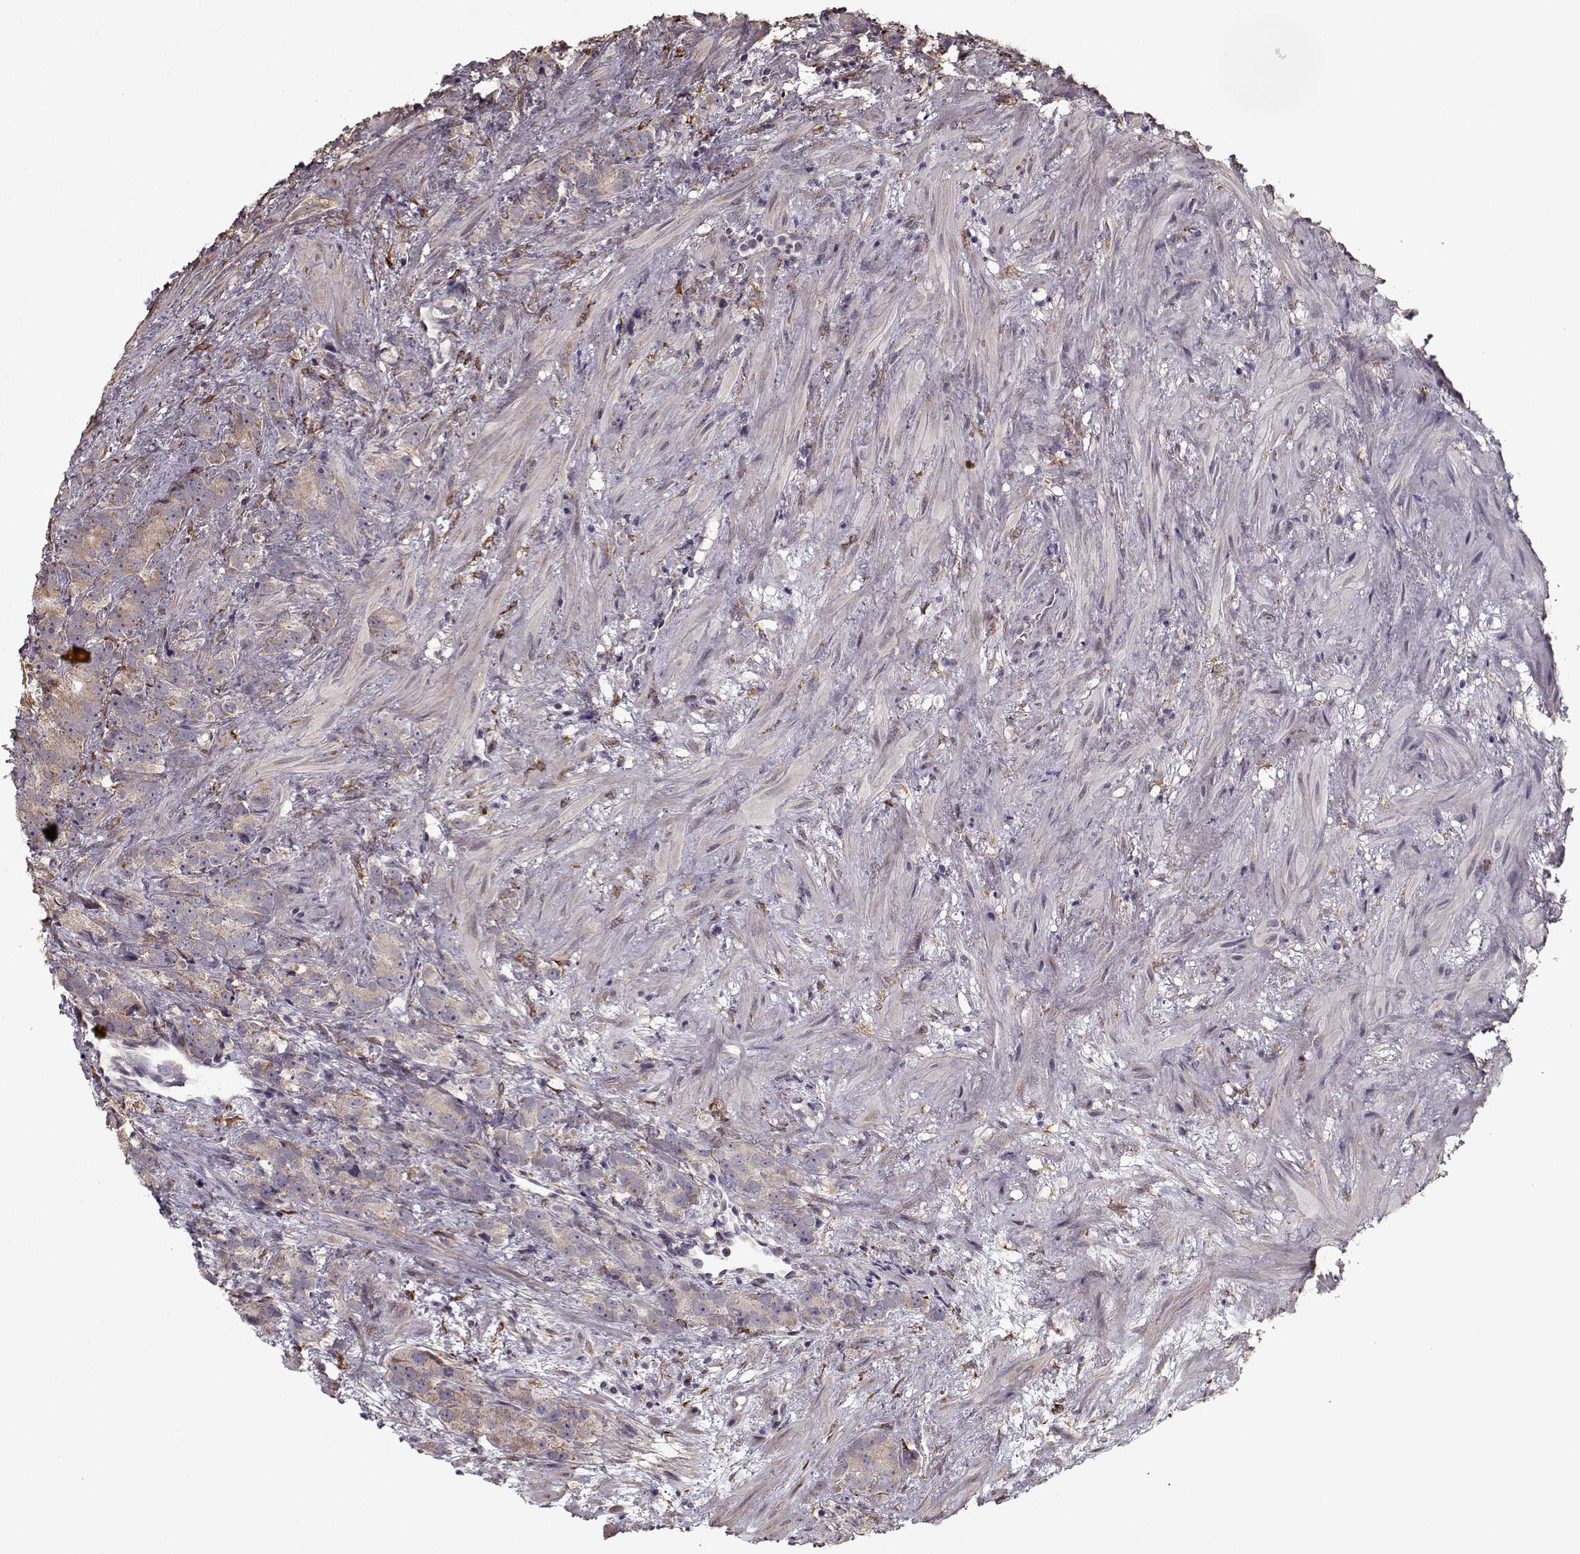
{"staining": {"intensity": "weak", "quantity": ">75%", "location": "cytoplasmic/membranous"}, "tissue": "prostate cancer", "cell_type": "Tumor cells", "image_type": "cancer", "snomed": [{"axis": "morphology", "description": "Adenocarcinoma, High grade"}, {"axis": "topography", "description": "Prostate"}], "caption": "The image reveals immunohistochemical staining of prostate cancer. There is weak cytoplasmic/membranous positivity is identified in about >75% of tumor cells.", "gene": "IMMP1L", "patient": {"sex": "male", "age": 90}}